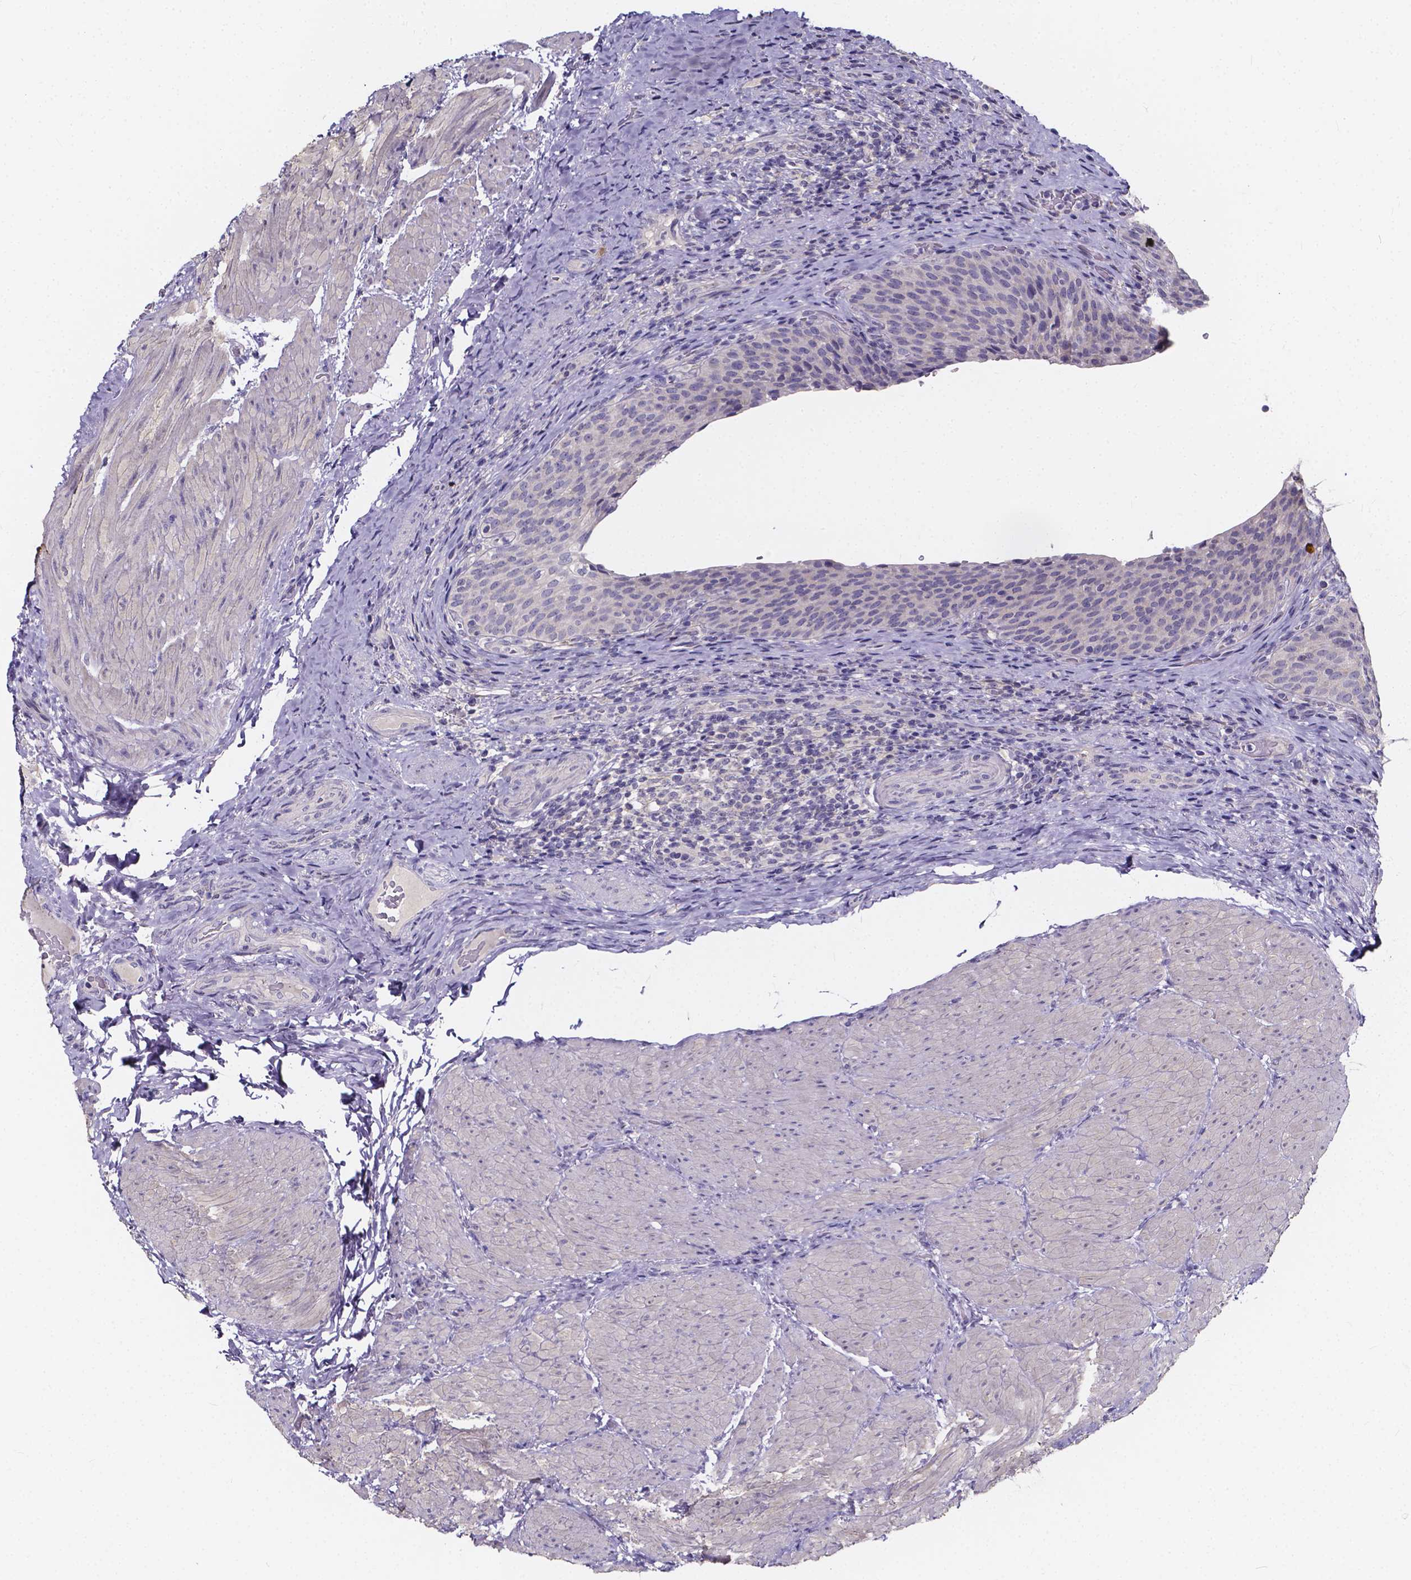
{"staining": {"intensity": "negative", "quantity": "none", "location": "none"}, "tissue": "urinary bladder", "cell_type": "Urothelial cells", "image_type": "normal", "snomed": [{"axis": "morphology", "description": "Normal tissue, NOS"}, {"axis": "topography", "description": "Urinary bladder"}, {"axis": "topography", "description": "Peripheral nerve tissue"}], "caption": "Immunohistochemical staining of normal urinary bladder displays no significant expression in urothelial cells. Brightfield microscopy of immunohistochemistry (IHC) stained with DAB (3,3'-diaminobenzidine) (brown) and hematoxylin (blue), captured at high magnification.", "gene": "SPOCD1", "patient": {"sex": "male", "age": 66}}